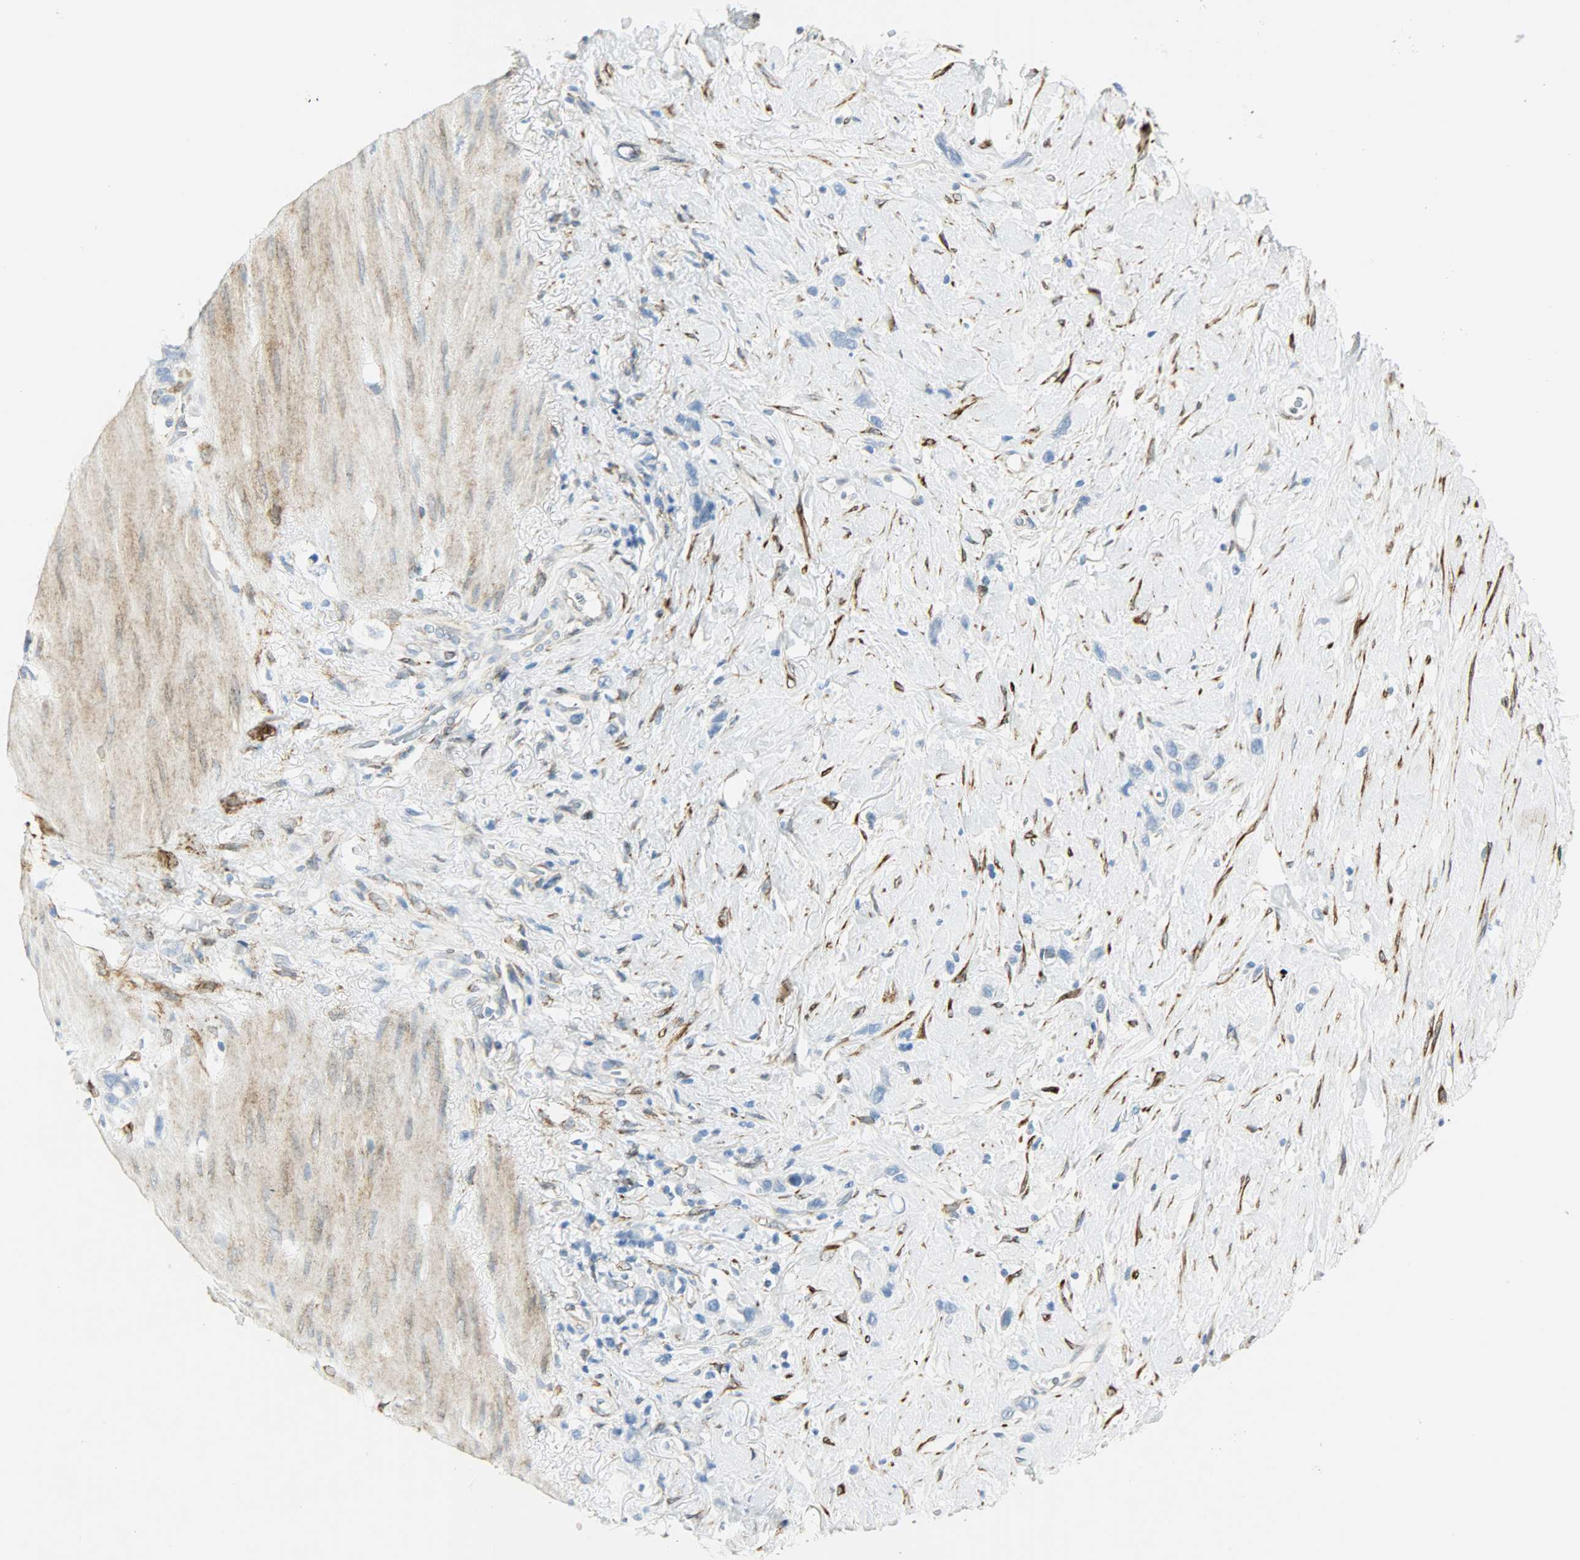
{"staining": {"intensity": "negative", "quantity": "none", "location": "none"}, "tissue": "stomach cancer", "cell_type": "Tumor cells", "image_type": "cancer", "snomed": [{"axis": "morphology", "description": "Normal tissue, NOS"}, {"axis": "morphology", "description": "Adenocarcinoma, NOS"}, {"axis": "morphology", "description": "Adenocarcinoma, High grade"}, {"axis": "topography", "description": "Stomach, upper"}, {"axis": "topography", "description": "Stomach"}], "caption": "DAB (3,3'-diaminobenzidine) immunohistochemical staining of adenocarcinoma (stomach) demonstrates no significant expression in tumor cells. (Immunohistochemistry (ihc), brightfield microscopy, high magnification).", "gene": "PKD2", "patient": {"sex": "female", "age": 65}}